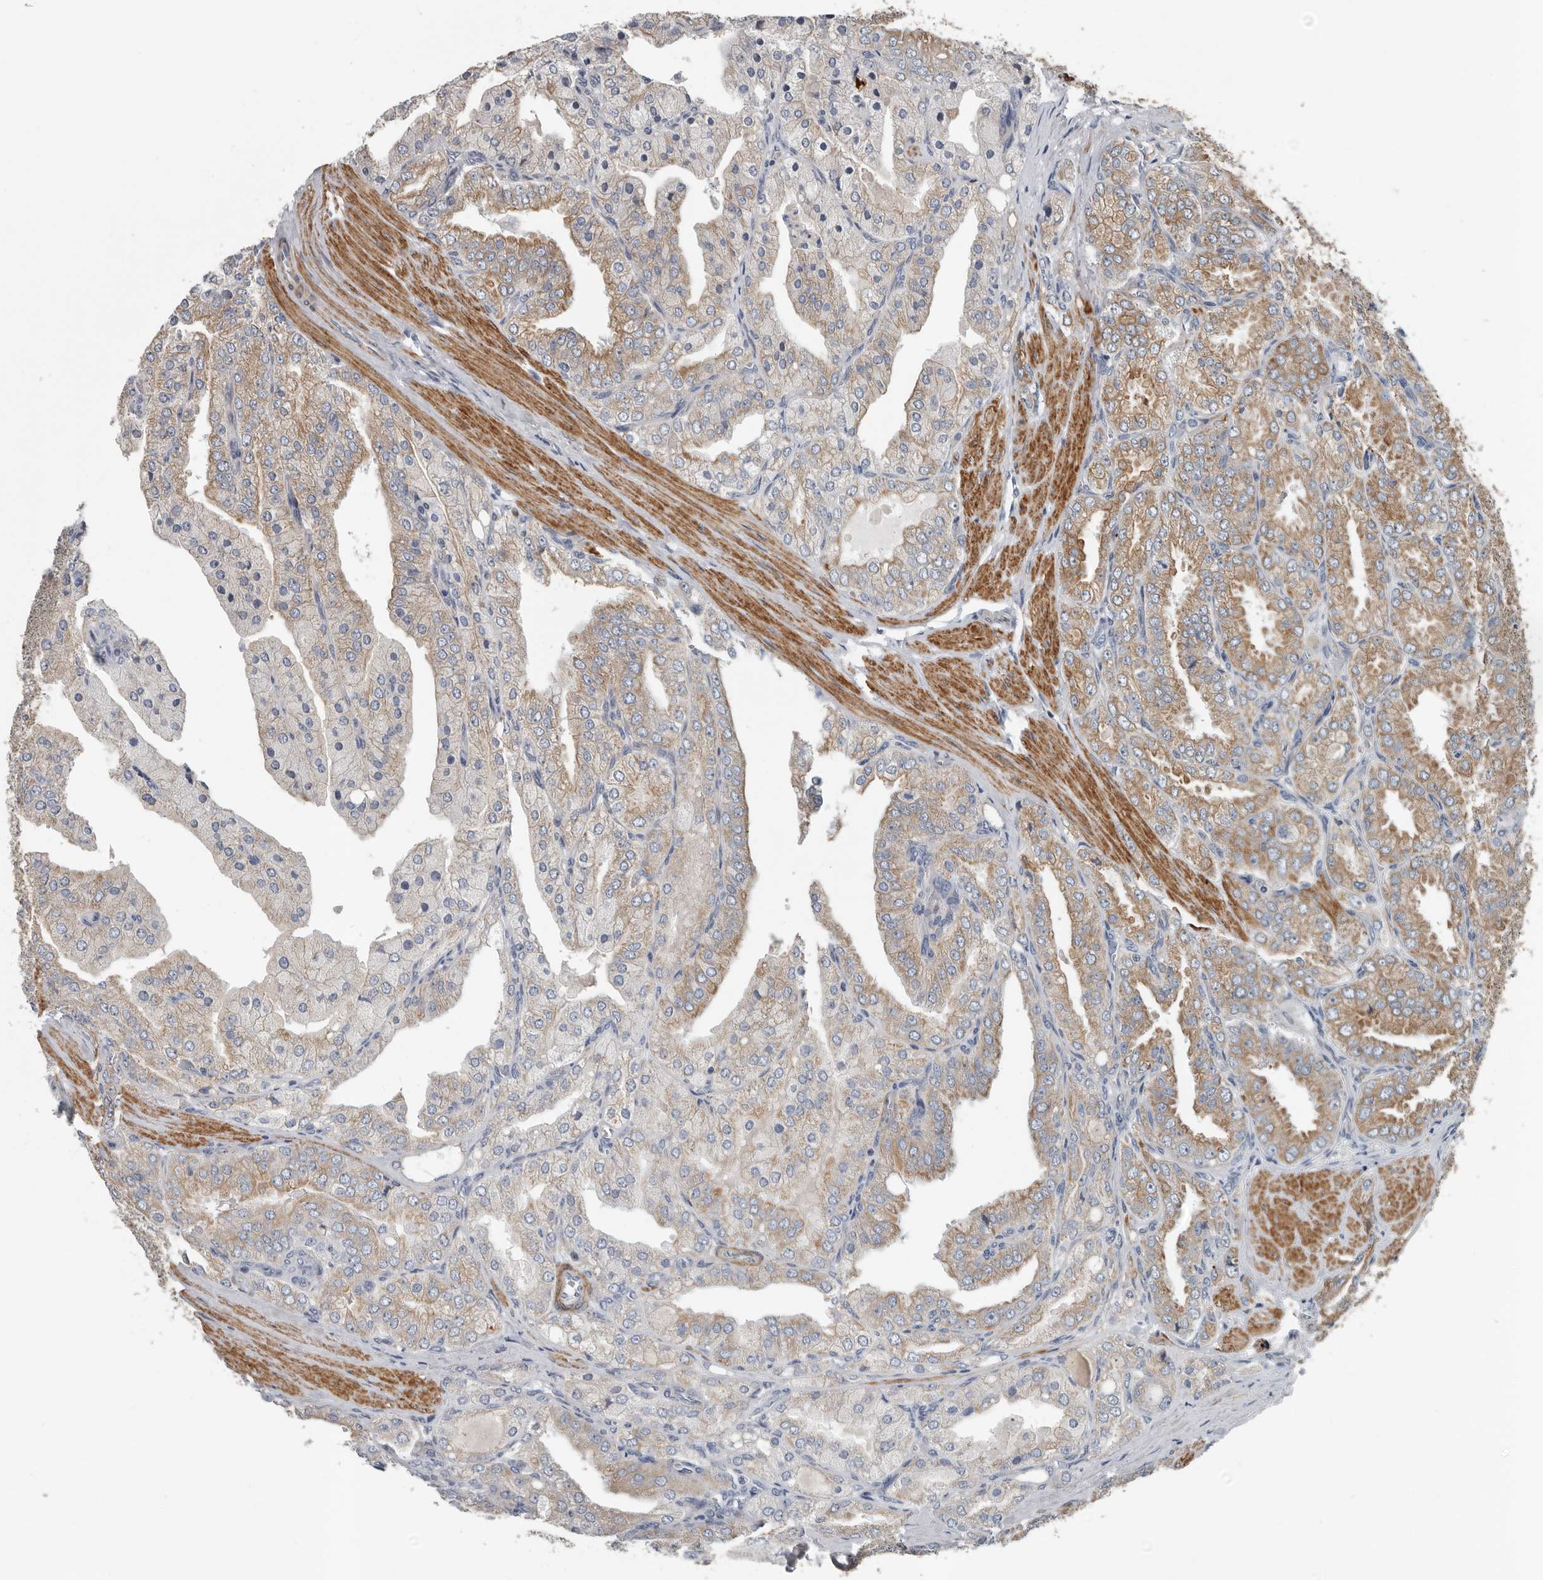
{"staining": {"intensity": "moderate", "quantity": "25%-75%", "location": "cytoplasmic/membranous"}, "tissue": "prostate cancer", "cell_type": "Tumor cells", "image_type": "cancer", "snomed": [{"axis": "morphology", "description": "Adenocarcinoma, High grade"}, {"axis": "topography", "description": "Prostate"}], "caption": "Tumor cells reveal medium levels of moderate cytoplasmic/membranous expression in approximately 25%-75% of cells in prostate cancer. (DAB (3,3'-diaminobenzidine) = brown stain, brightfield microscopy at high magnification).", "gene": "DPY19L4", "patient": {"sex": "male", "age": 50}}